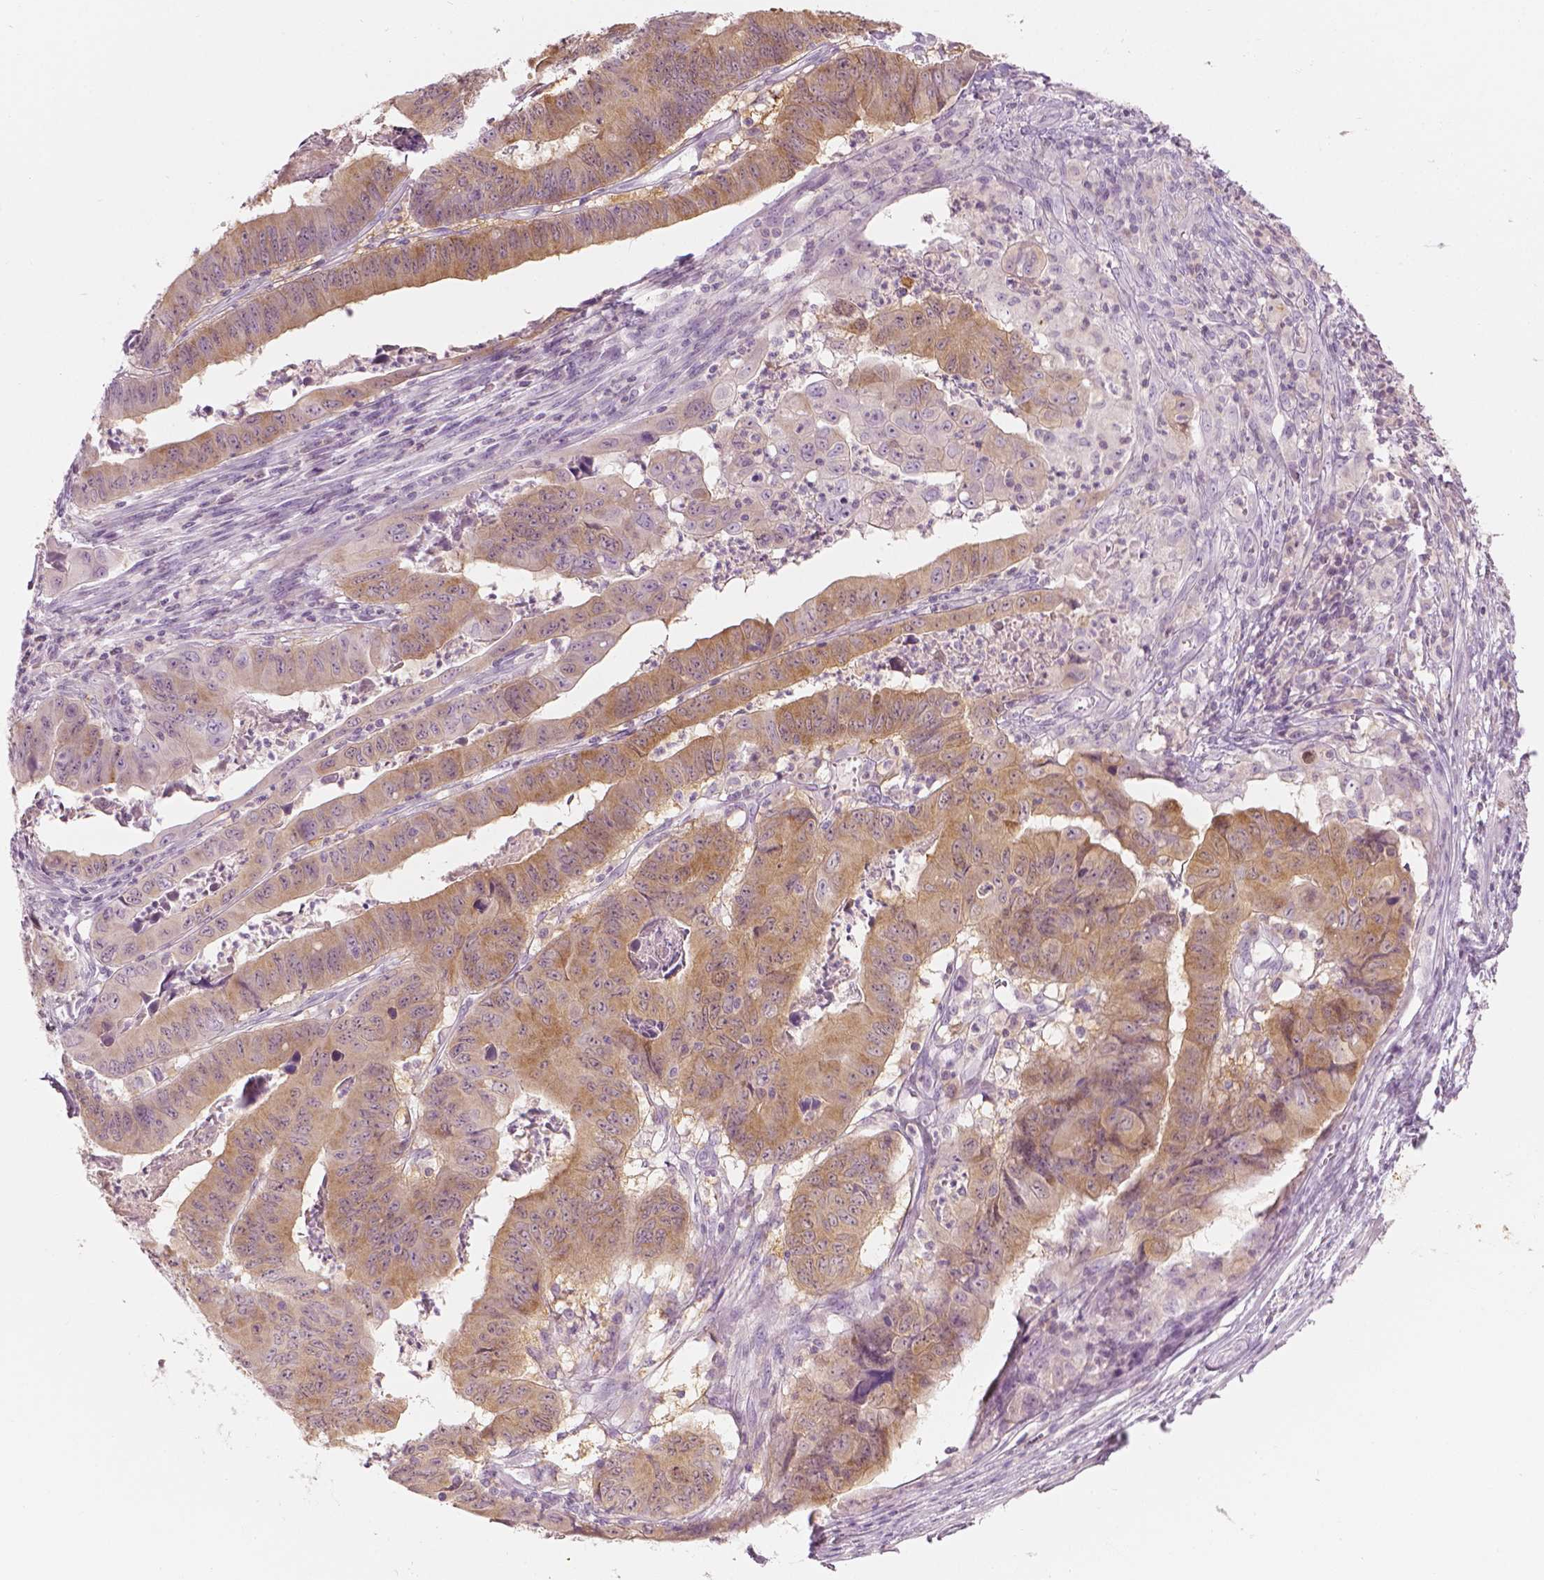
{"staining": {"intensity": "weak", "quantity": "25%-75%", "location": "cytoplasmic/membranous"}, "tissue": "stomach cancer", "cell_type": "Tumor cells", "image_type": "cancer", "snomed": [{"axis": "morphology", "description": "Adenocarcinoma, NOS"}, {"axis": "topography", "description": "Stomach, lower"}], "caption": "A brown stain shows weak cytoplasmic/membranous staining of a protein in stomach cancer (adenocarcinoma) tumor cells.", "gene": "SHMT1", "patient": {"sex": "male", "age": 77}}